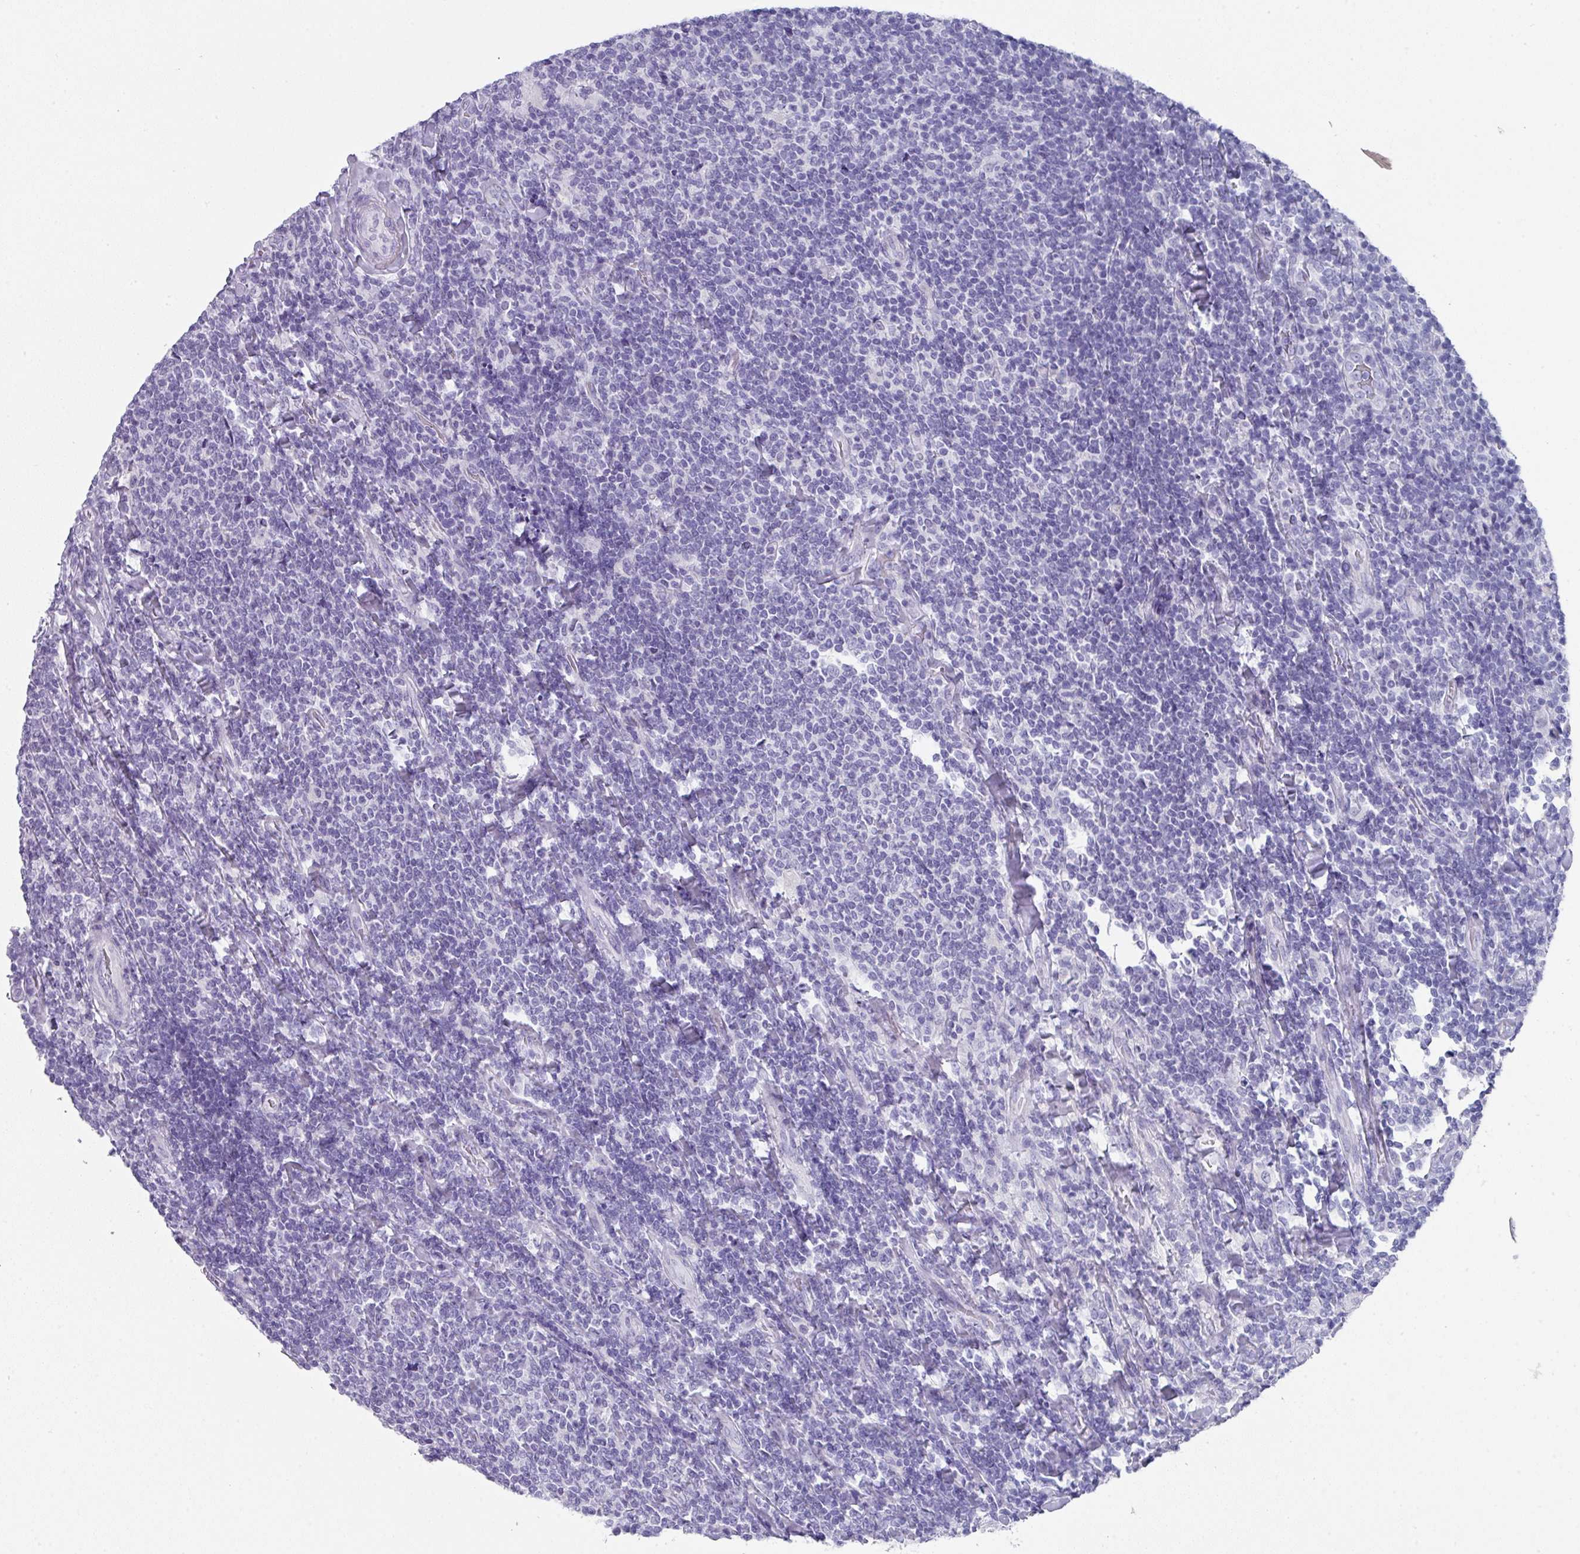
{"staining": {"intensity": "negative", "quantity": "none", "location": "none"}, "tissue": "lymphoma", "cell_type": "Tumor cells", "image_type": "cancer", "snomed": [{"axis": "morphology", "description": "Malignant lymphoma, non-Hodgkin's type, Low grade"}, {"axis": "topography", "description": "Lymph node"}], "caption": "Immunohistochemical staining of human lymphoma reveals no significant positivity in tumor cells.", "gene": "PEX10", "patient": {"sex": "male", "age": 52}}